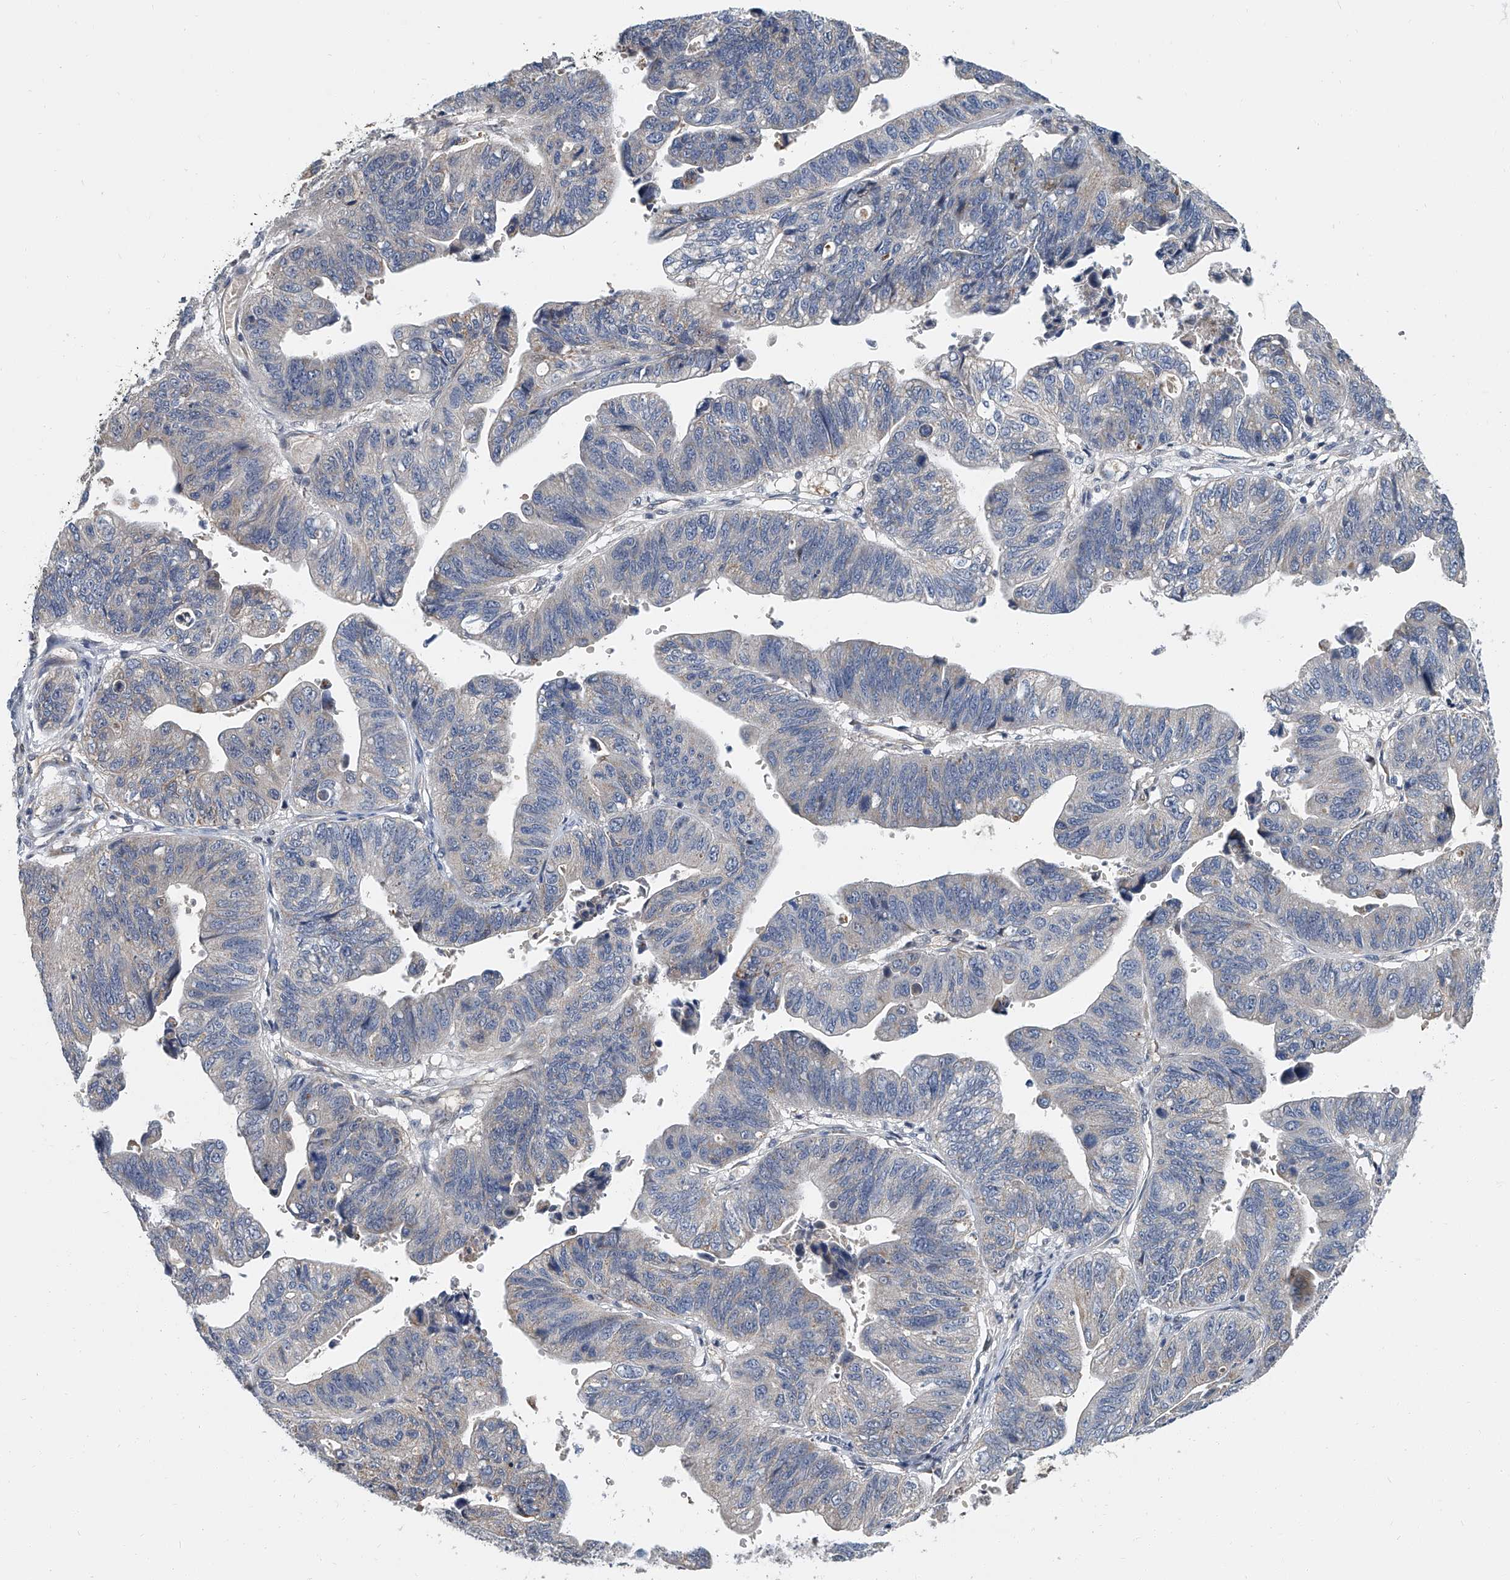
{"staining": {"intensity": "negative", "quantity": "none", "location": "none"}, "tissue": "stomach cancer", "cell_type": "Tumor cells", "image_type": "cancer", "snomed": [{"axis": "morphology", "description": "Adenocarcinoma, NOS"}, {"axis": "topography", "description": "Stomach"}], "caption": "Tumor cells show no significant positivity in stomach cancer. (IHC, brightfield microscopy, high magnification).", "gene": "CD200", "patient": {"sex": "male", "age": 59}}